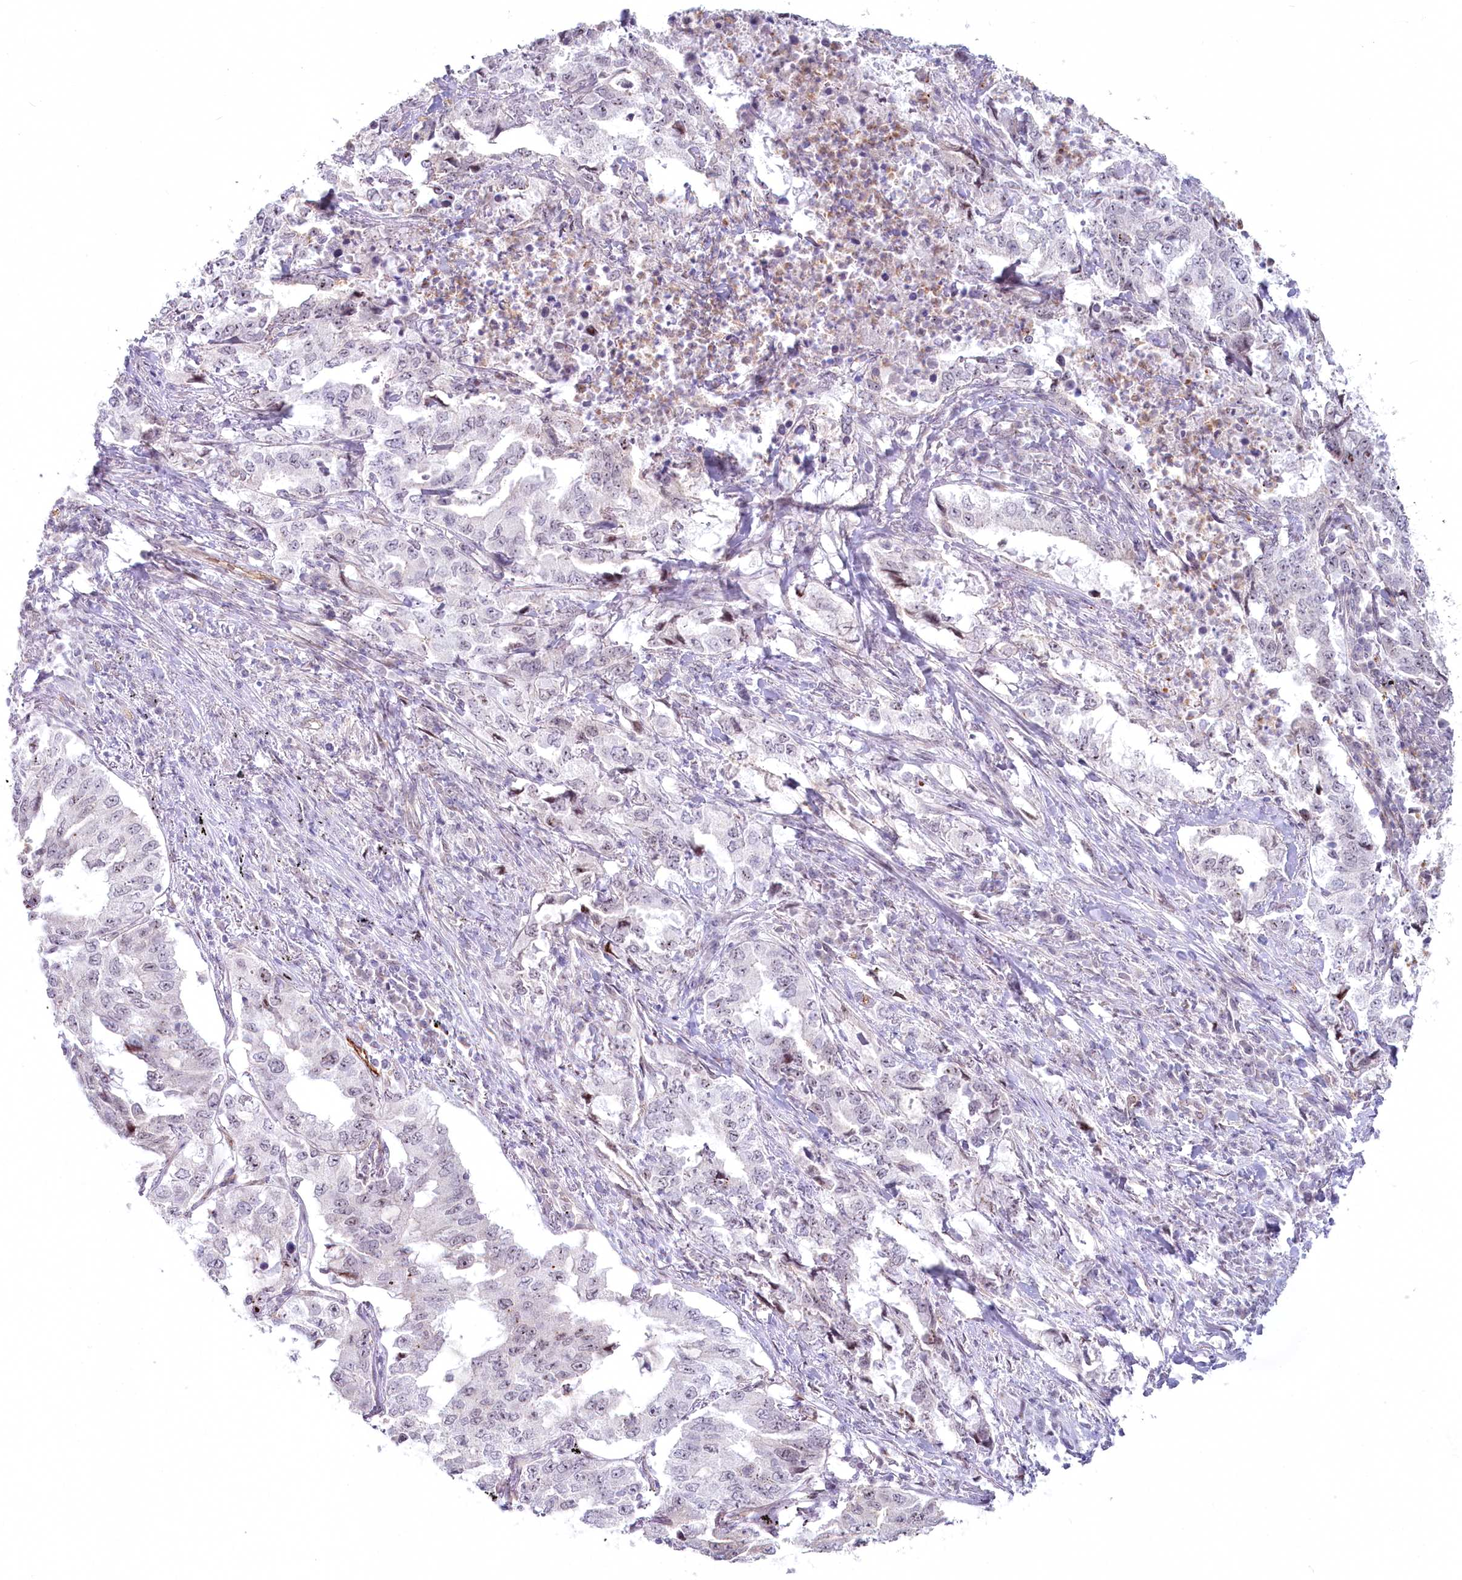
{"staining": {"intensity": "negative", "quantity": "none", "location": "none"}, "tissue": "lung cancer", "cell_type": "Tumor cells", "image_type": "cancer", "snomed": [{"axis": "morphology", "description": "Adenocarcinoma, NOS"}, {"axis": "topography", "description": "Lung"}], "caption": "High magnification brightfield microscopy of adenocarcinoma (lung) stained with DAB (brown) and counterstained with hematoxylin (blue): tumor cells show no significant positivity.", "gene": "ABHD8", "patient": {"sex": "female", "age": 51}}